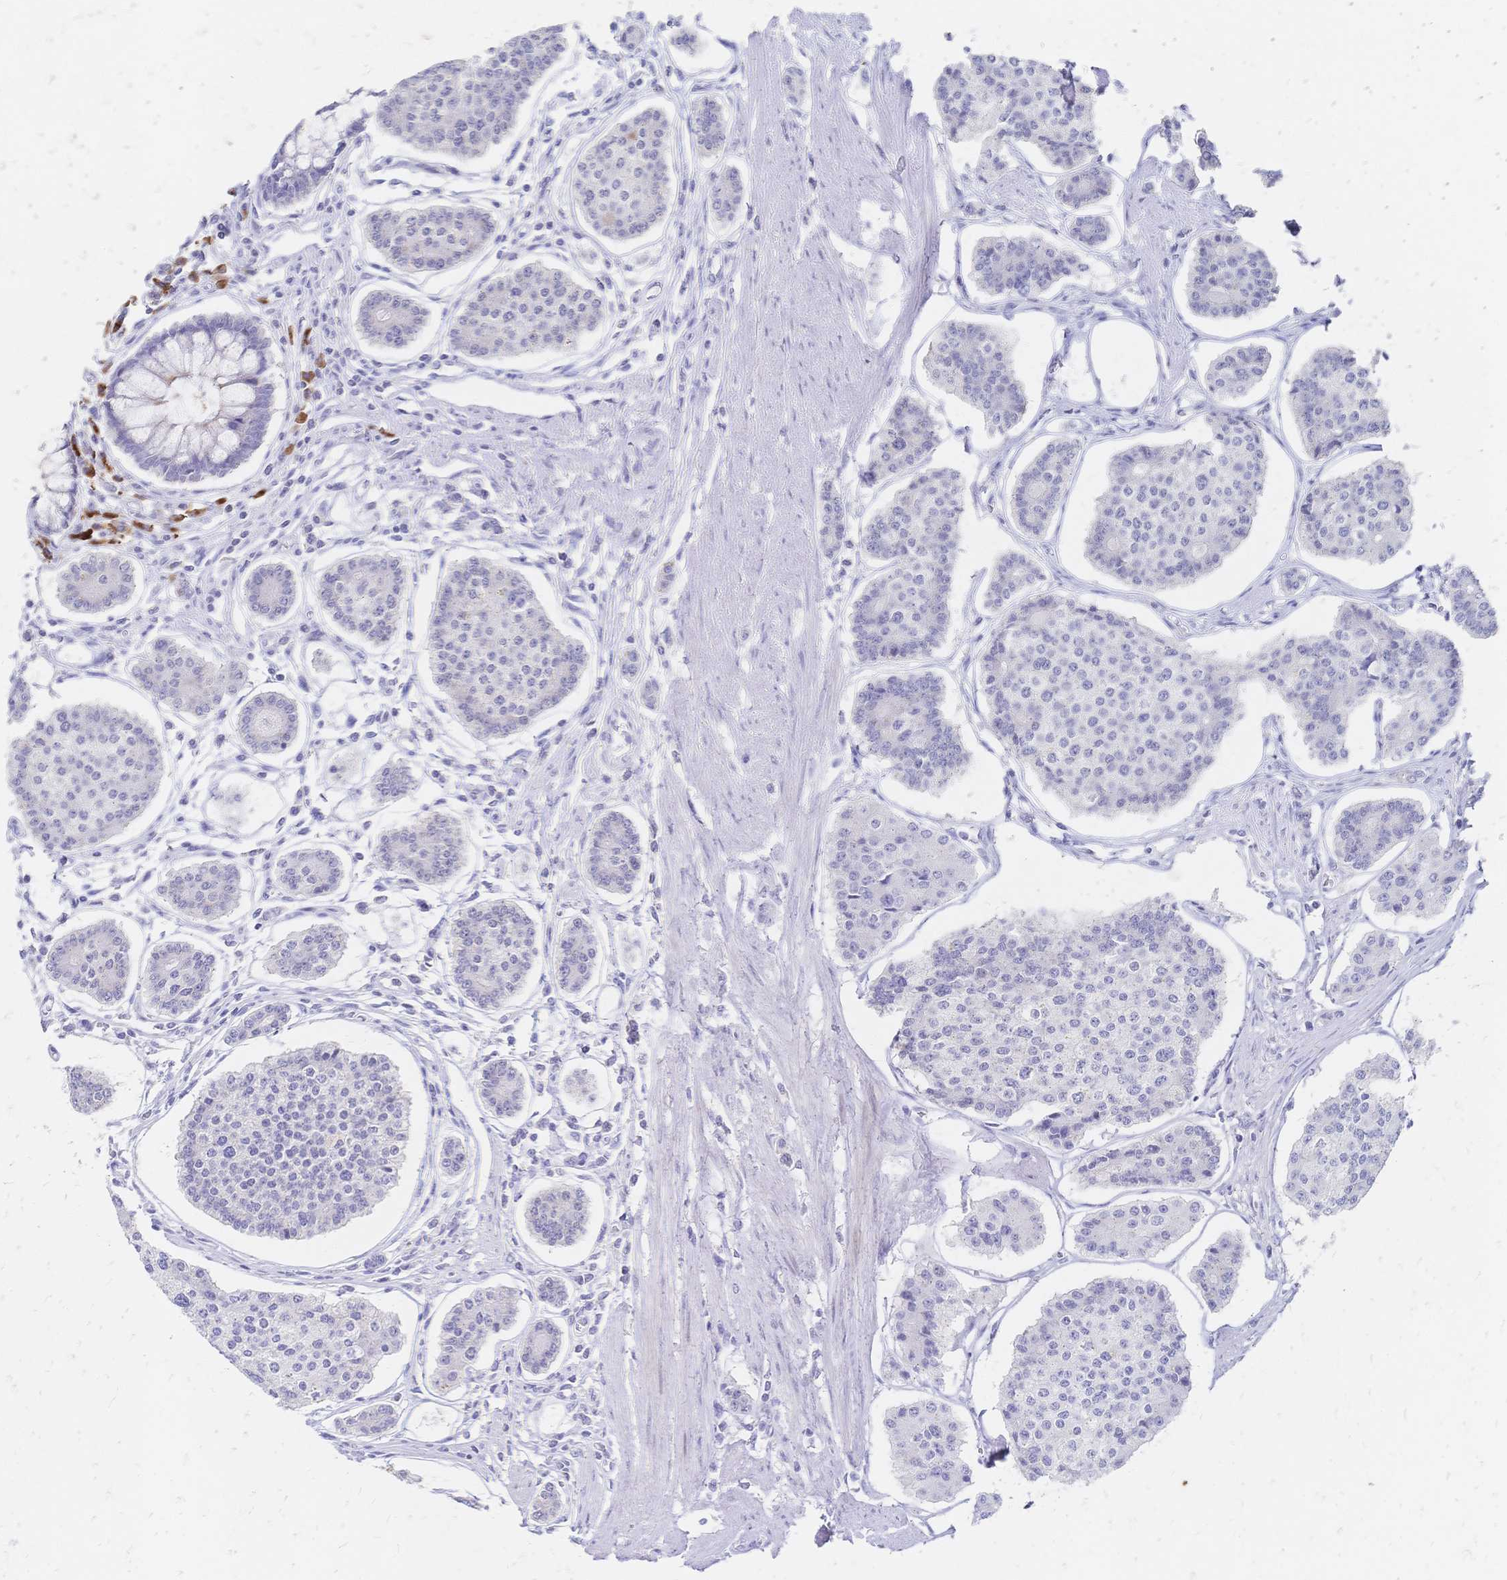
{"staining": {"intensity": "negative", "quantity": "none", "location": "none"}, "tissue": "carcinoid", "cell_type": "Tumor cells", "image_type": "cancer", "snomed": [{"axis": "morphology", "description": "Carcinoid, malignant, NOS"}, {"axis": "topography", "description": "Small intestine"}], "caption": "Immunohistochemistry (IHC) of human carcinoid reveals no staining in tumor cells.", "gene": "PSORS1C2", "patient": {"sex": "female", "age": 65}}